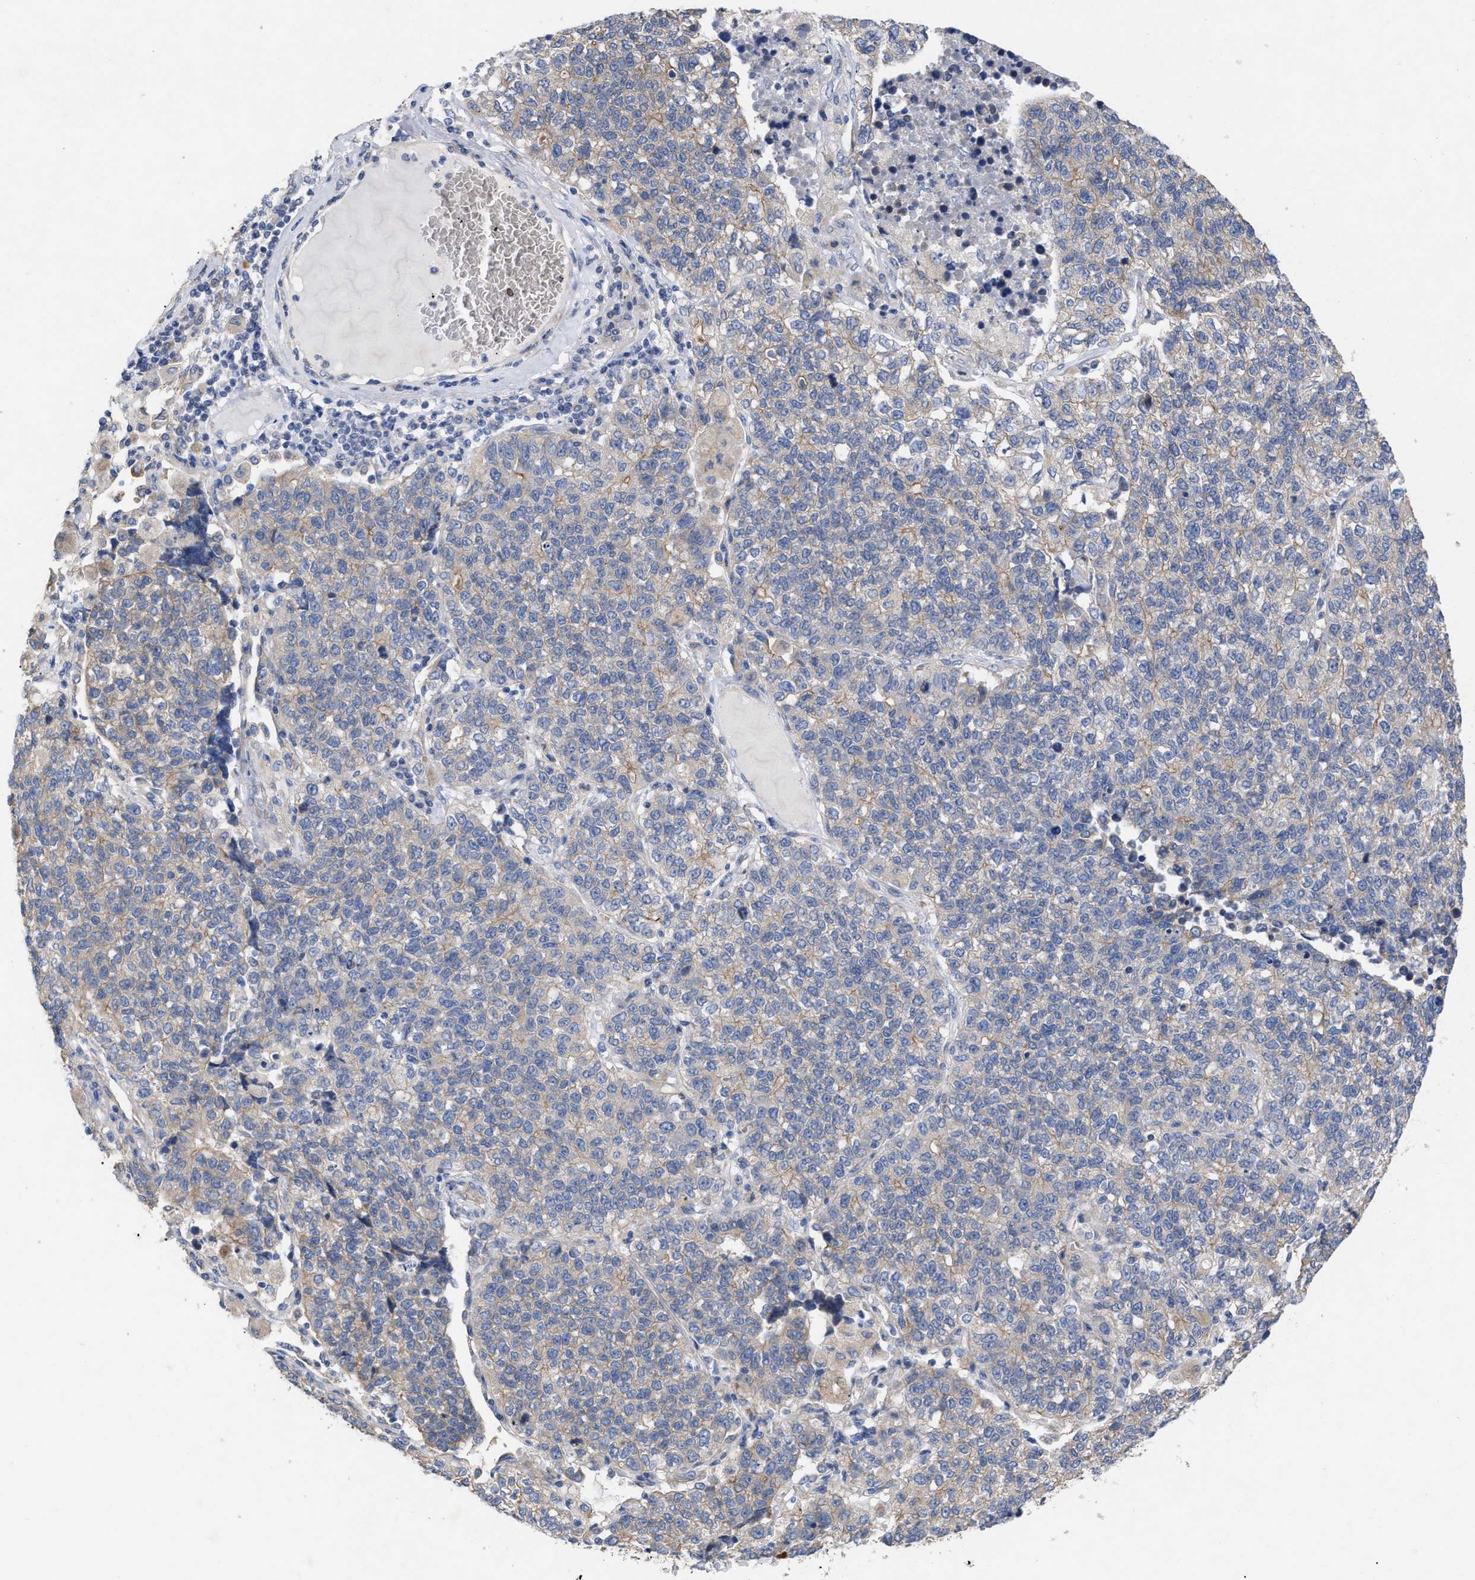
{"staining": {"intensity": "weak", "quantity": "25%-75%", "location": "cytoplasmic/membranous"}, "tissue": "lung cancer", "cell_type": "Tumor cells", "image_type": "cancer", "snomed": [{"axis": "morphology", "description": "Adenocarcinoma, NOS"}, {"axis": "topography", "description": "Lung"}], "caption": "Immunohistochemistry (IHC) (DAB (3,3'-diaminobenzidine)) staining of human adenocarcinoma (lung) reveals weak cytoplasmic/membranous protein expression in approximately 25%-75% of tumor cells. (DAB = brown stain, brightfield microscopy at high magnification).", "gene": "VIP", "patient": {"sex": "male", "age": 49}}